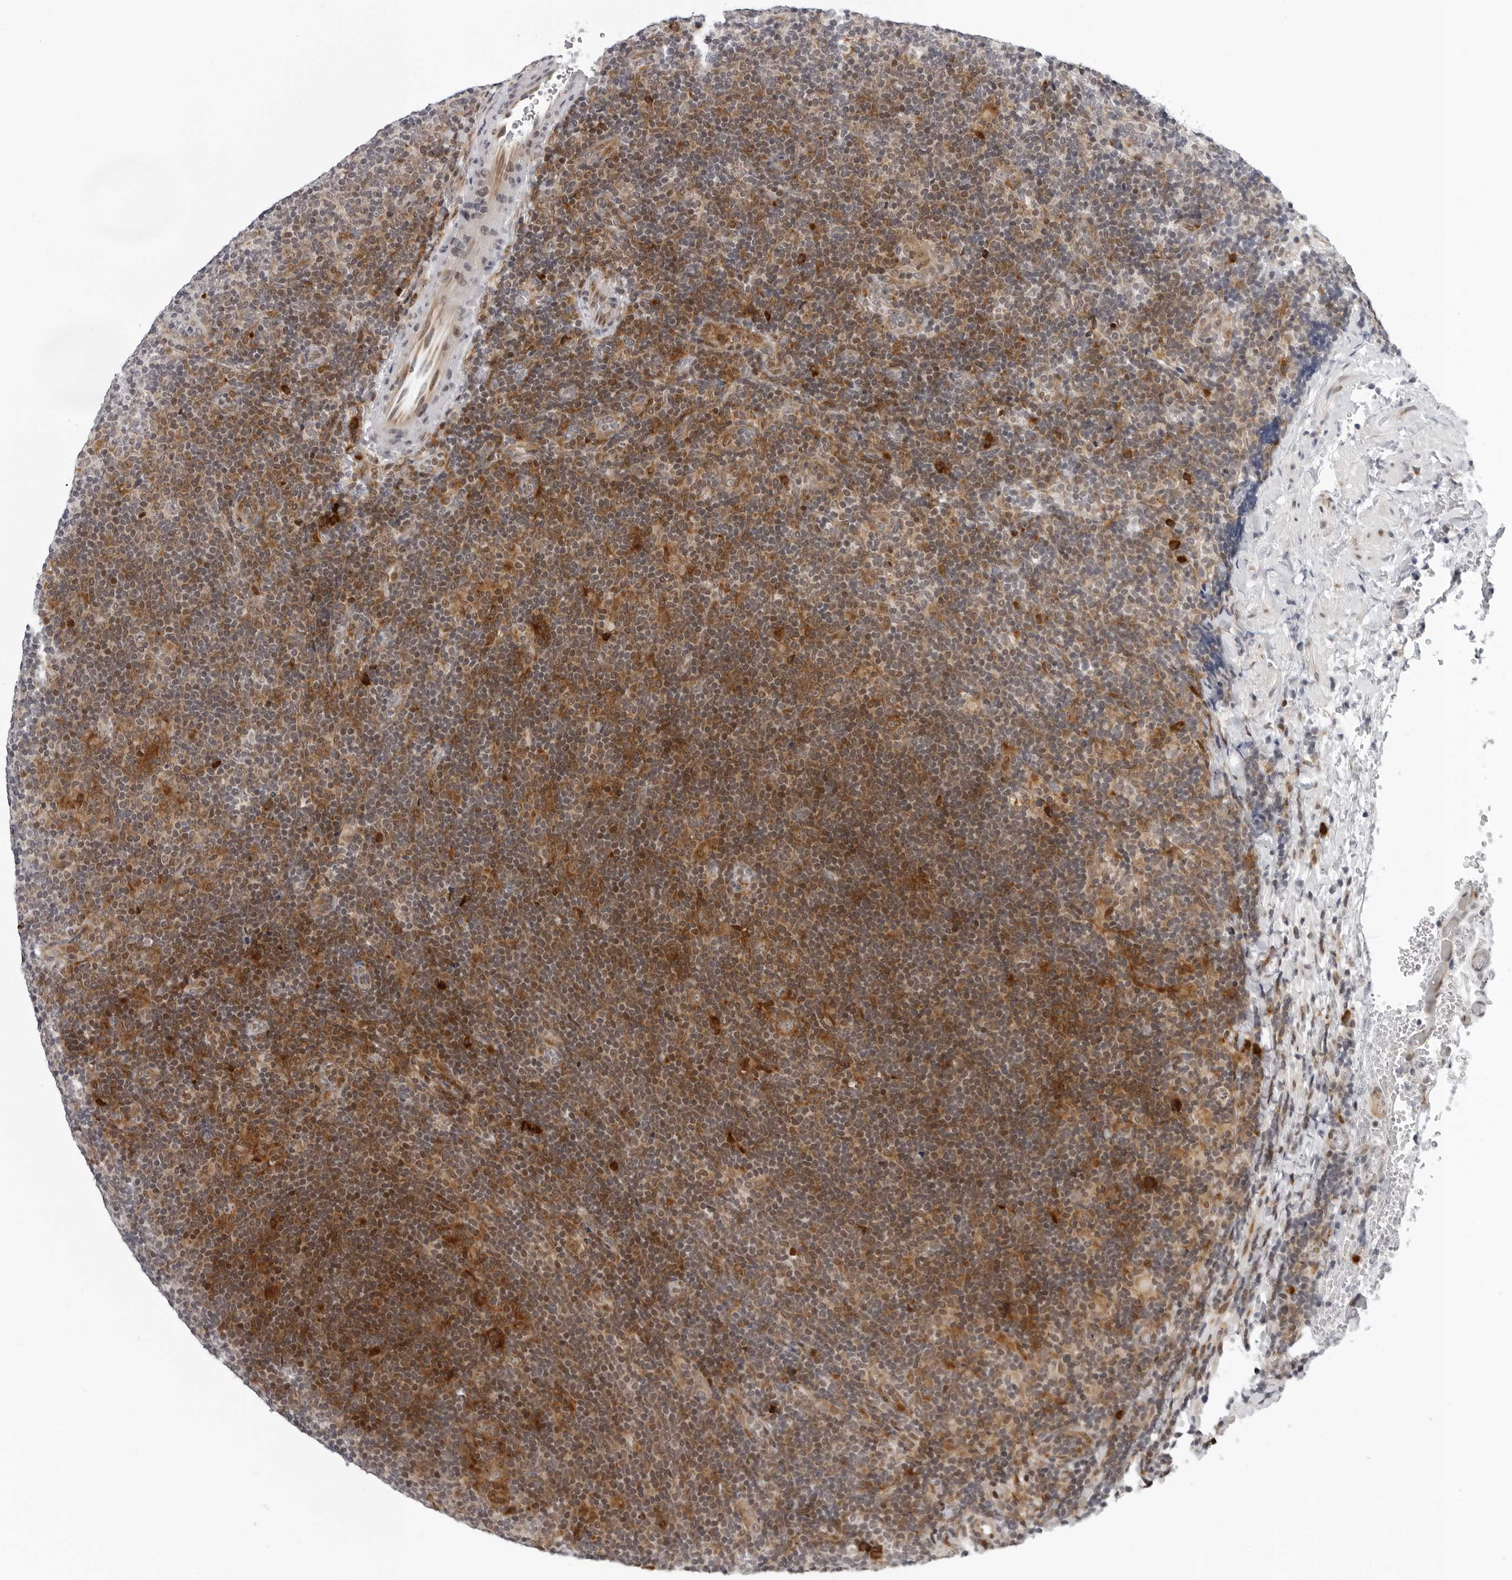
{"staining": {"intensity": "moderate", "quantity": ">75%", "location": "cytoplasmic/membranous"}, "tissue": "lymphoma", "cell_type": "Tumor cells", "image_type": "cancer", "snomed": [{"axis": "morphology", "description": "Hodgkin's disease, NOS"}, {"axis": "topography", "description": "Lymph node"}], "caption": "This photomicrograph reveals Hodgkin's disease stained with immunohistochemistry to label a protein in brown. The cytoplasmic/membranous of tumor cells show moderate positivity for the protein. Nuclei are counter-stained blue.", "gene": "PIP4K2C", "patient": {"sex": "female", "age": 57}}